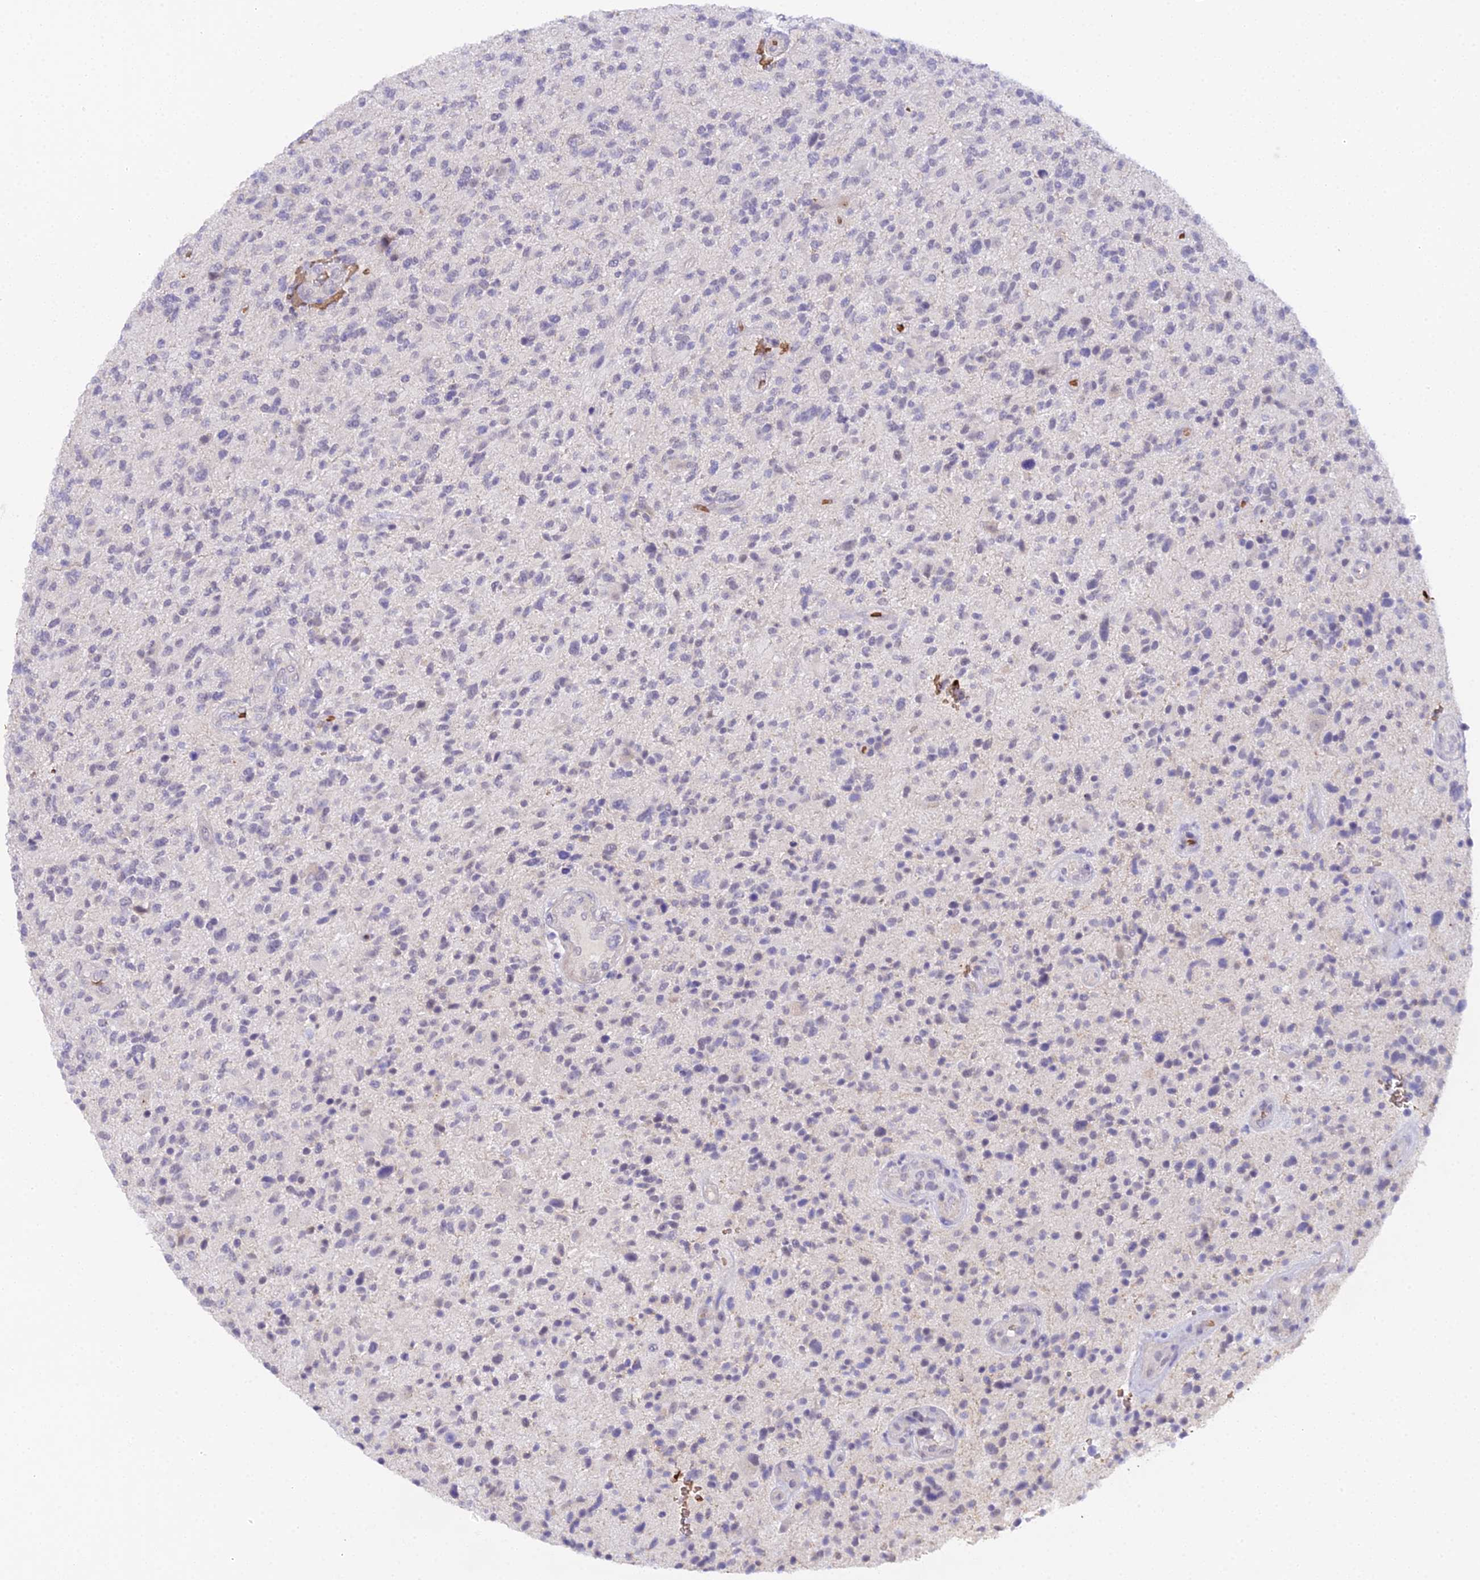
{"staining": {"intensity": "negative", "quantity": "none", "location": "none"}, "tissue": "glioma", "cell_type": "Tumor cells", "image_type": "cancer", "snomed": [{"axis": "morphology", "description": "Glioma, malignant, High grade"}, {"axis": "topography", "description": "Brain"}], "caption": "Immunohistochemistry histopathology image of human malignant glioma (high-grade) stained for a protein (brown), which displays no positivity in tumor cells.", "gene": "CFAP45", "patient": {"sex": "male", "age": 47}}